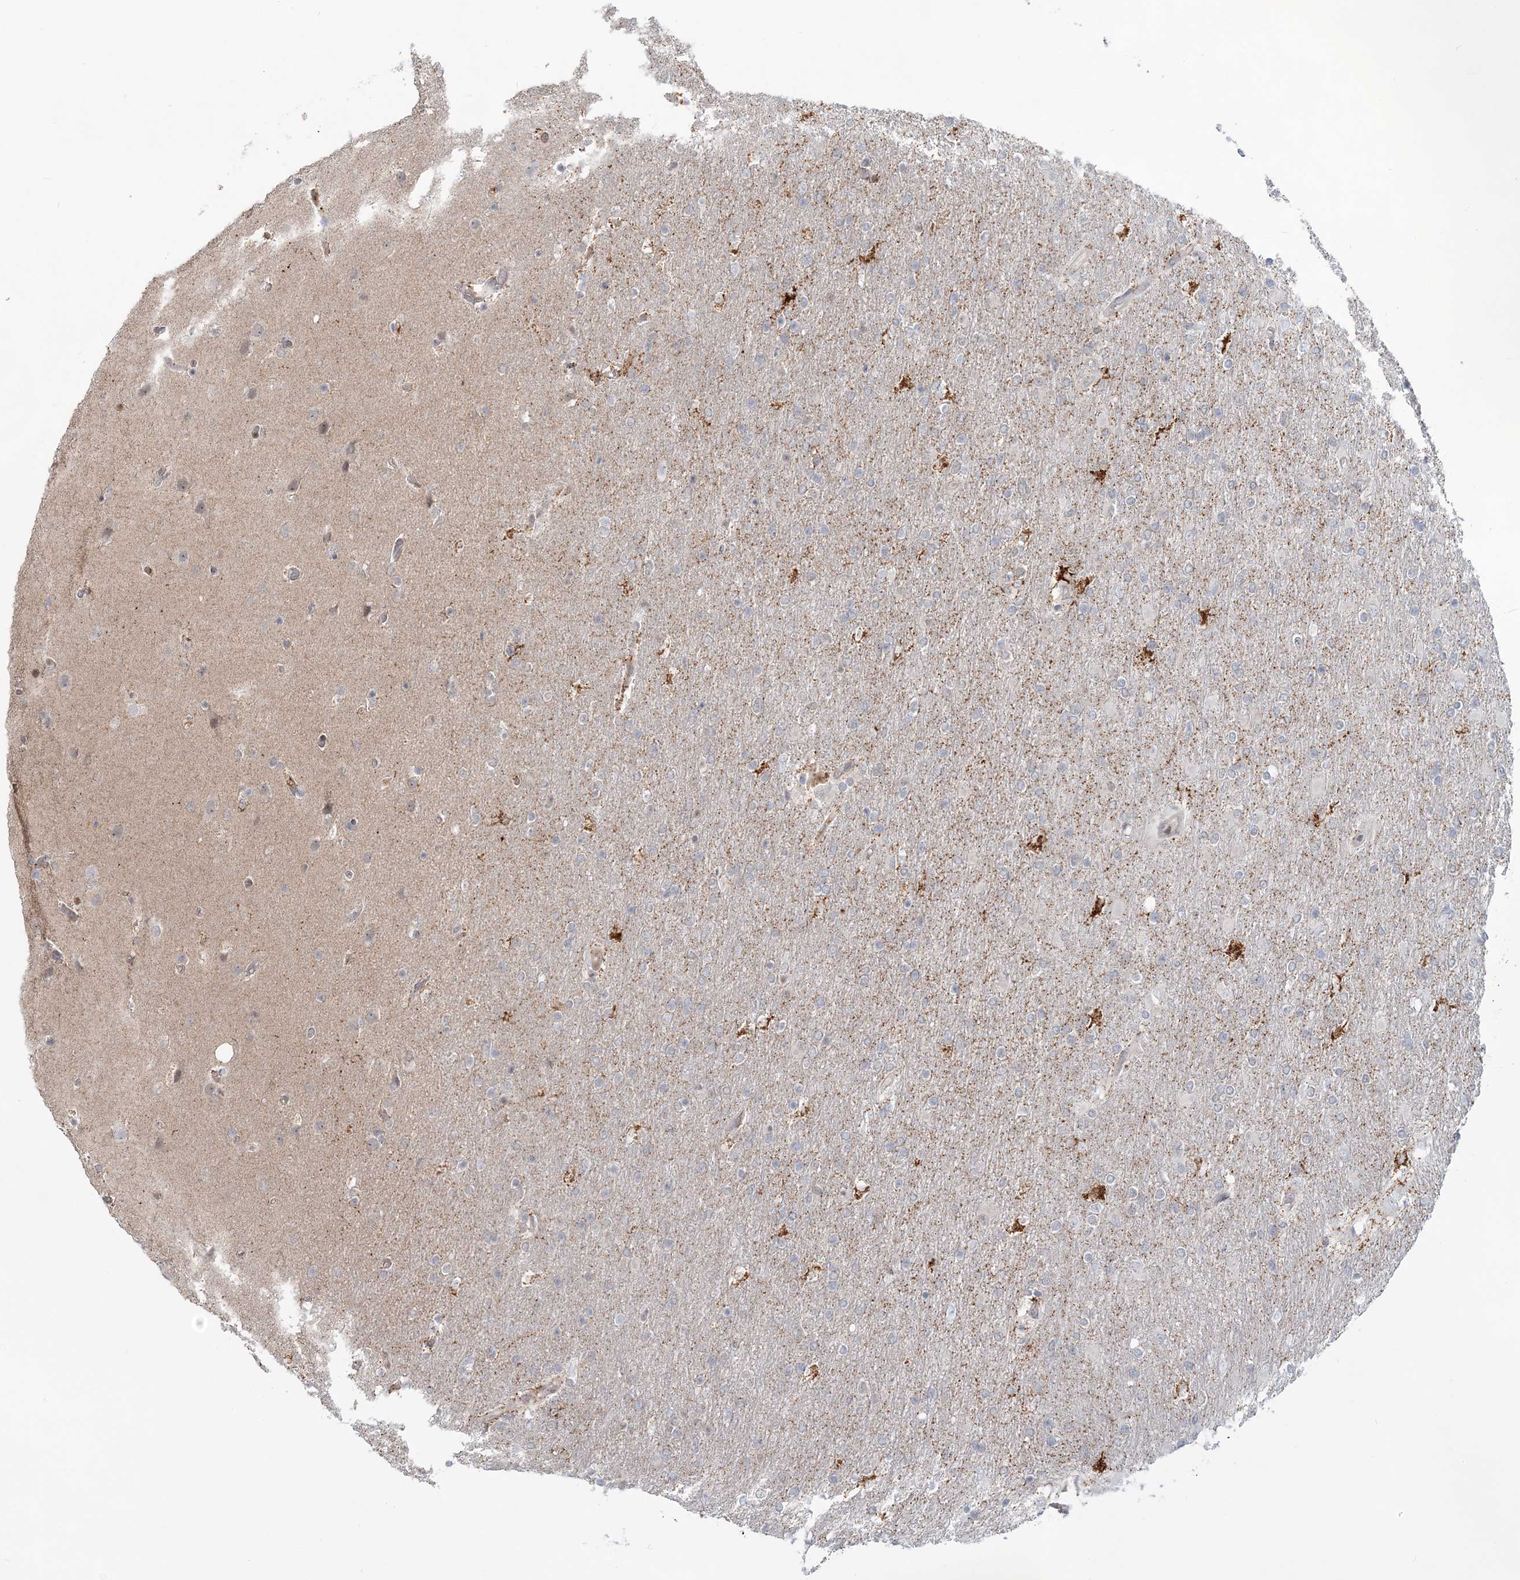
{"staining": {"intensity": "weak", "quantity": "25%-75%", "location": "cytoplasmic/membranous,nuclear"}, "tissue": "glioma", "cell_type": "Tumor cells", "image_type": "cancer", "snomed": [{"axis": "morphology", "description": "Glioma, malignant, High grade"}, {"axis": "topography", "description": "Cerebral cortex"}], "caption": "Glioma stained for a protein (brown) reveals weak cytoplasmic/membranous and nuclear positive positivity in about 25%-75% of tumor cells.", "gene": "SH3PXD2A", "patient": {"sex": "female", "age": 36}}